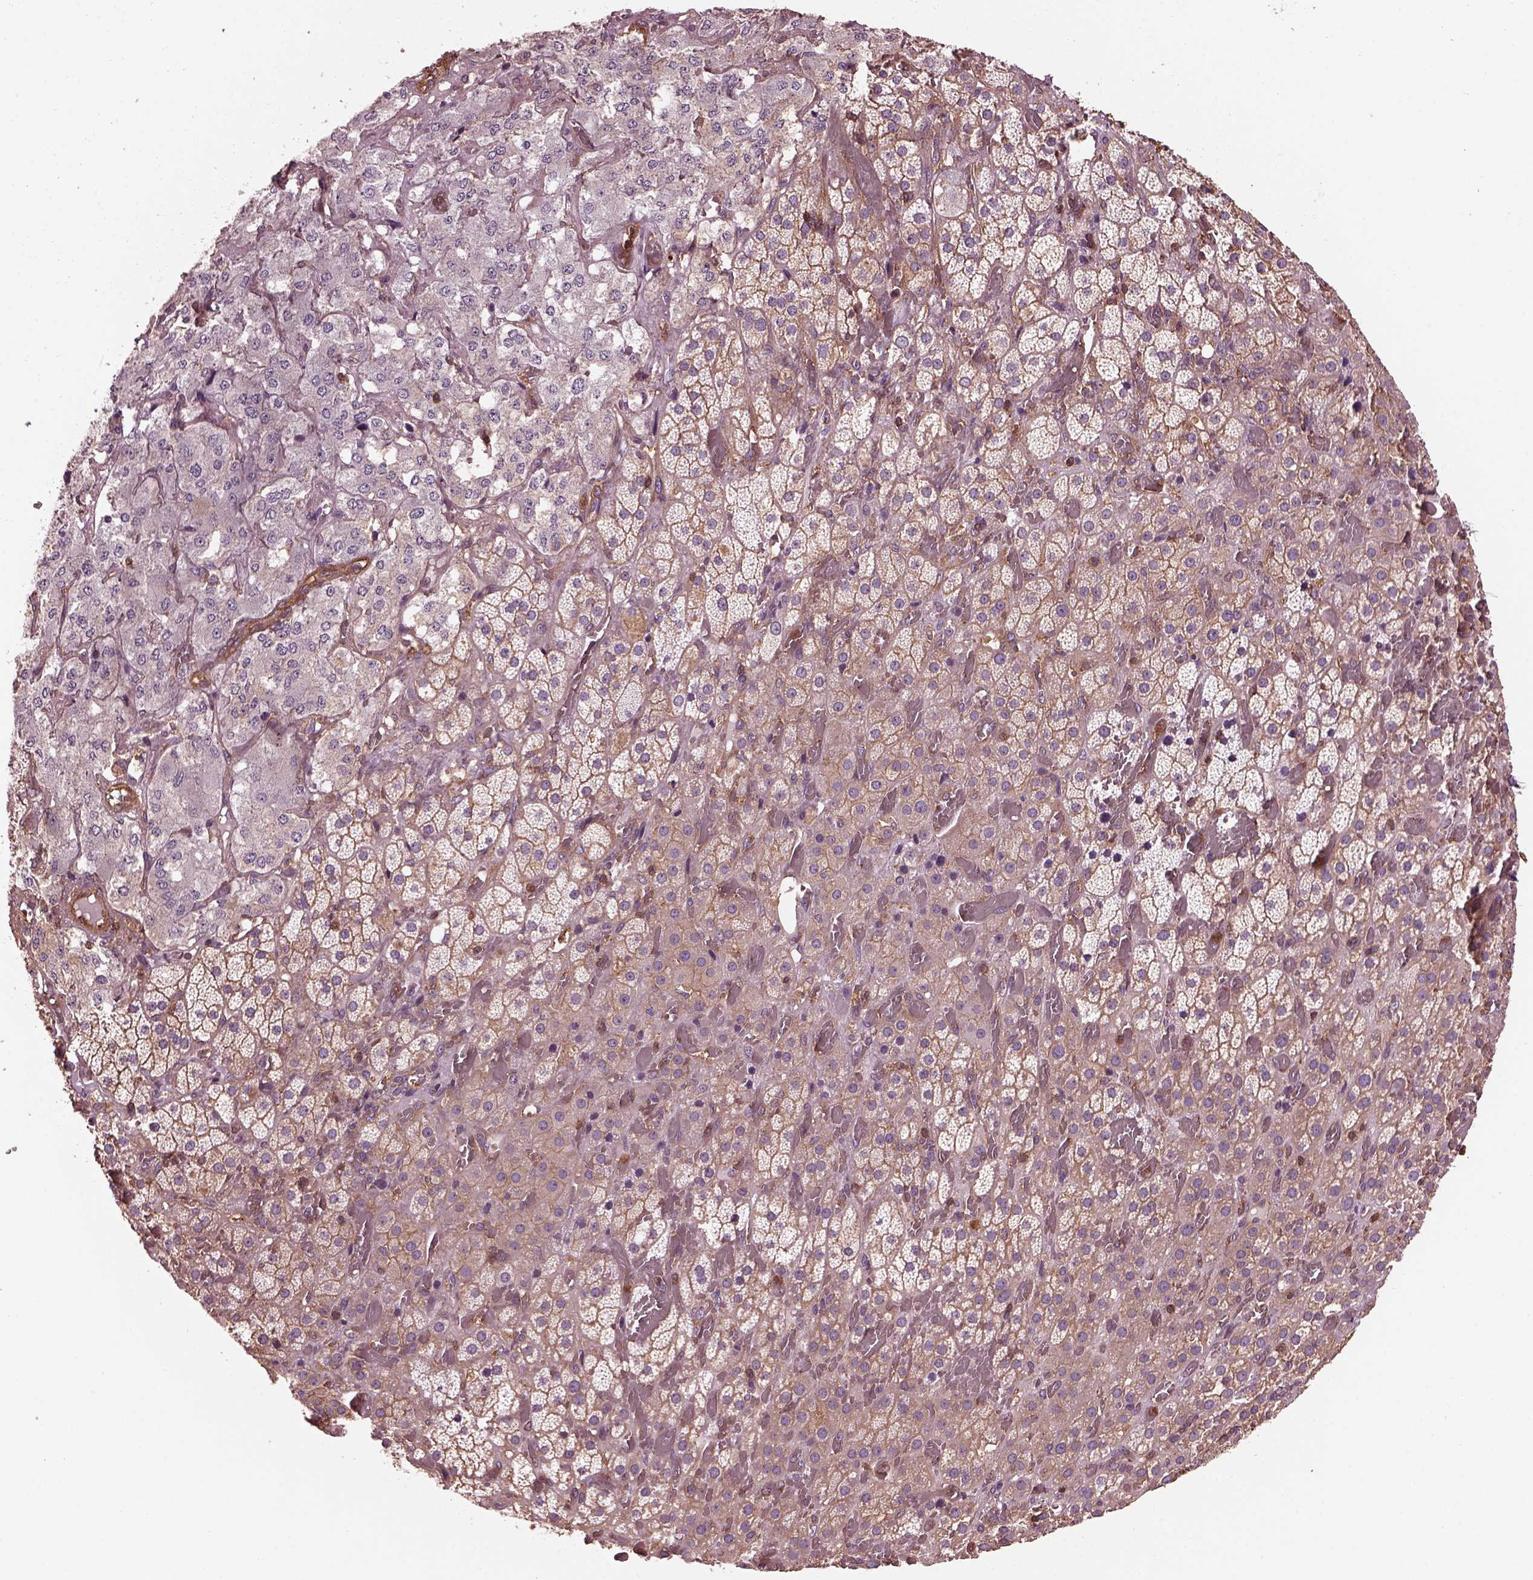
{"staining": {"intensity": "moderate", "quantity": ">75%", "location": "cytoplasmic/membranous"}, "tissue": "adrenal gland", "cell_type": "Glandular cells", "image_type": "normal", "snomed": [{"axis": "morphology", "description": "Normal tissue, NOS"}, {"axis": "topography", "description": "Adrenal gland"}], "caption": "High-magnification brightfield microscopy of normal adrenal gland stained with DAB (brown) and counterstained with hematoxylin (blue). glandular cells exhibit moderate cytoplasmic/membranous positivity is identified in approximately>75% of cells.", "gene": "MYL1", "patient": {"sex": "male", "age": 57}}